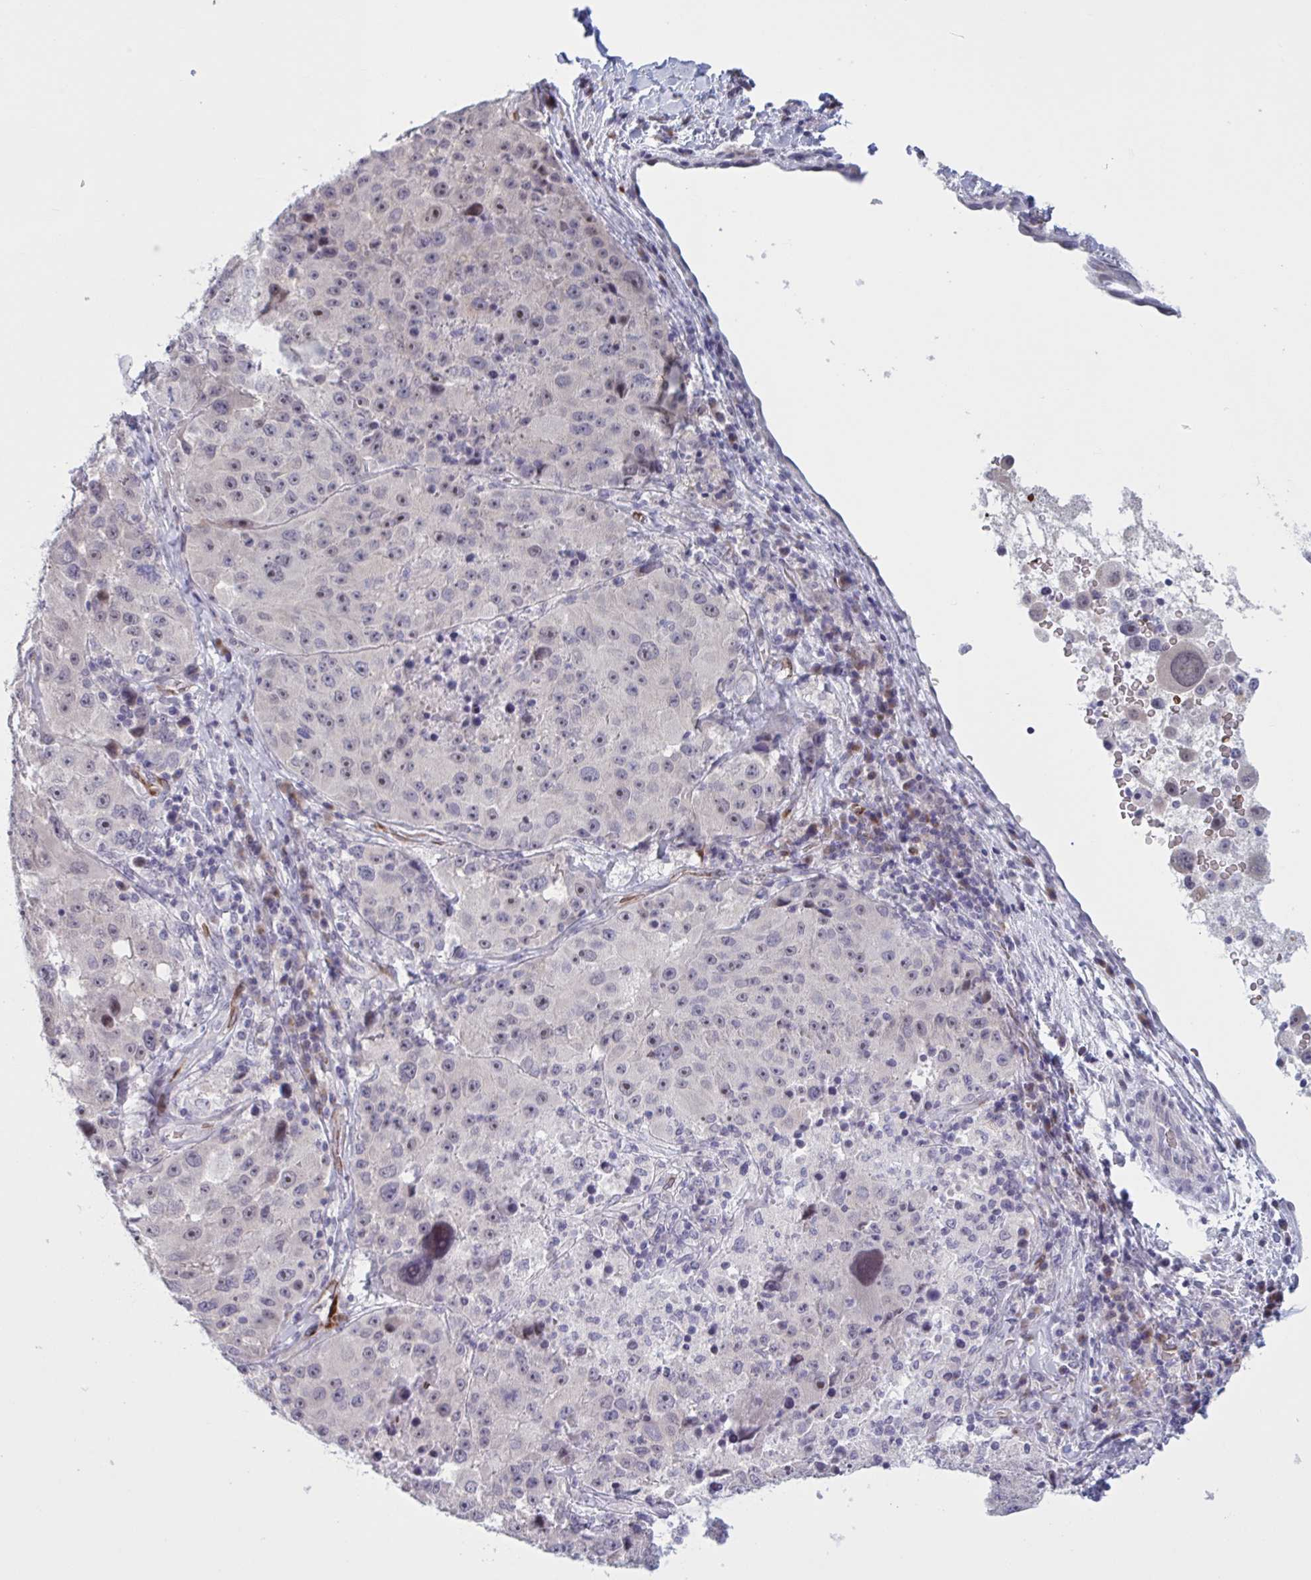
{"staining": {"intensity": "negative", "quantity": "none", "location": "none"}, "tissue": "melanoma", "cell_type": "Tumor cells", "image_type": "cancer", "snomed": [{"axis": "morphology", "description": "Malignant melanoma, Metastatic site"}, {"axis": "topography", "description": "Lymph node"}], "caption": "IHC of melanoma demonstrates no expression in tumor cells.", "gene": "HSD11B2", "patient": {"sex": "male", "age": 62}}